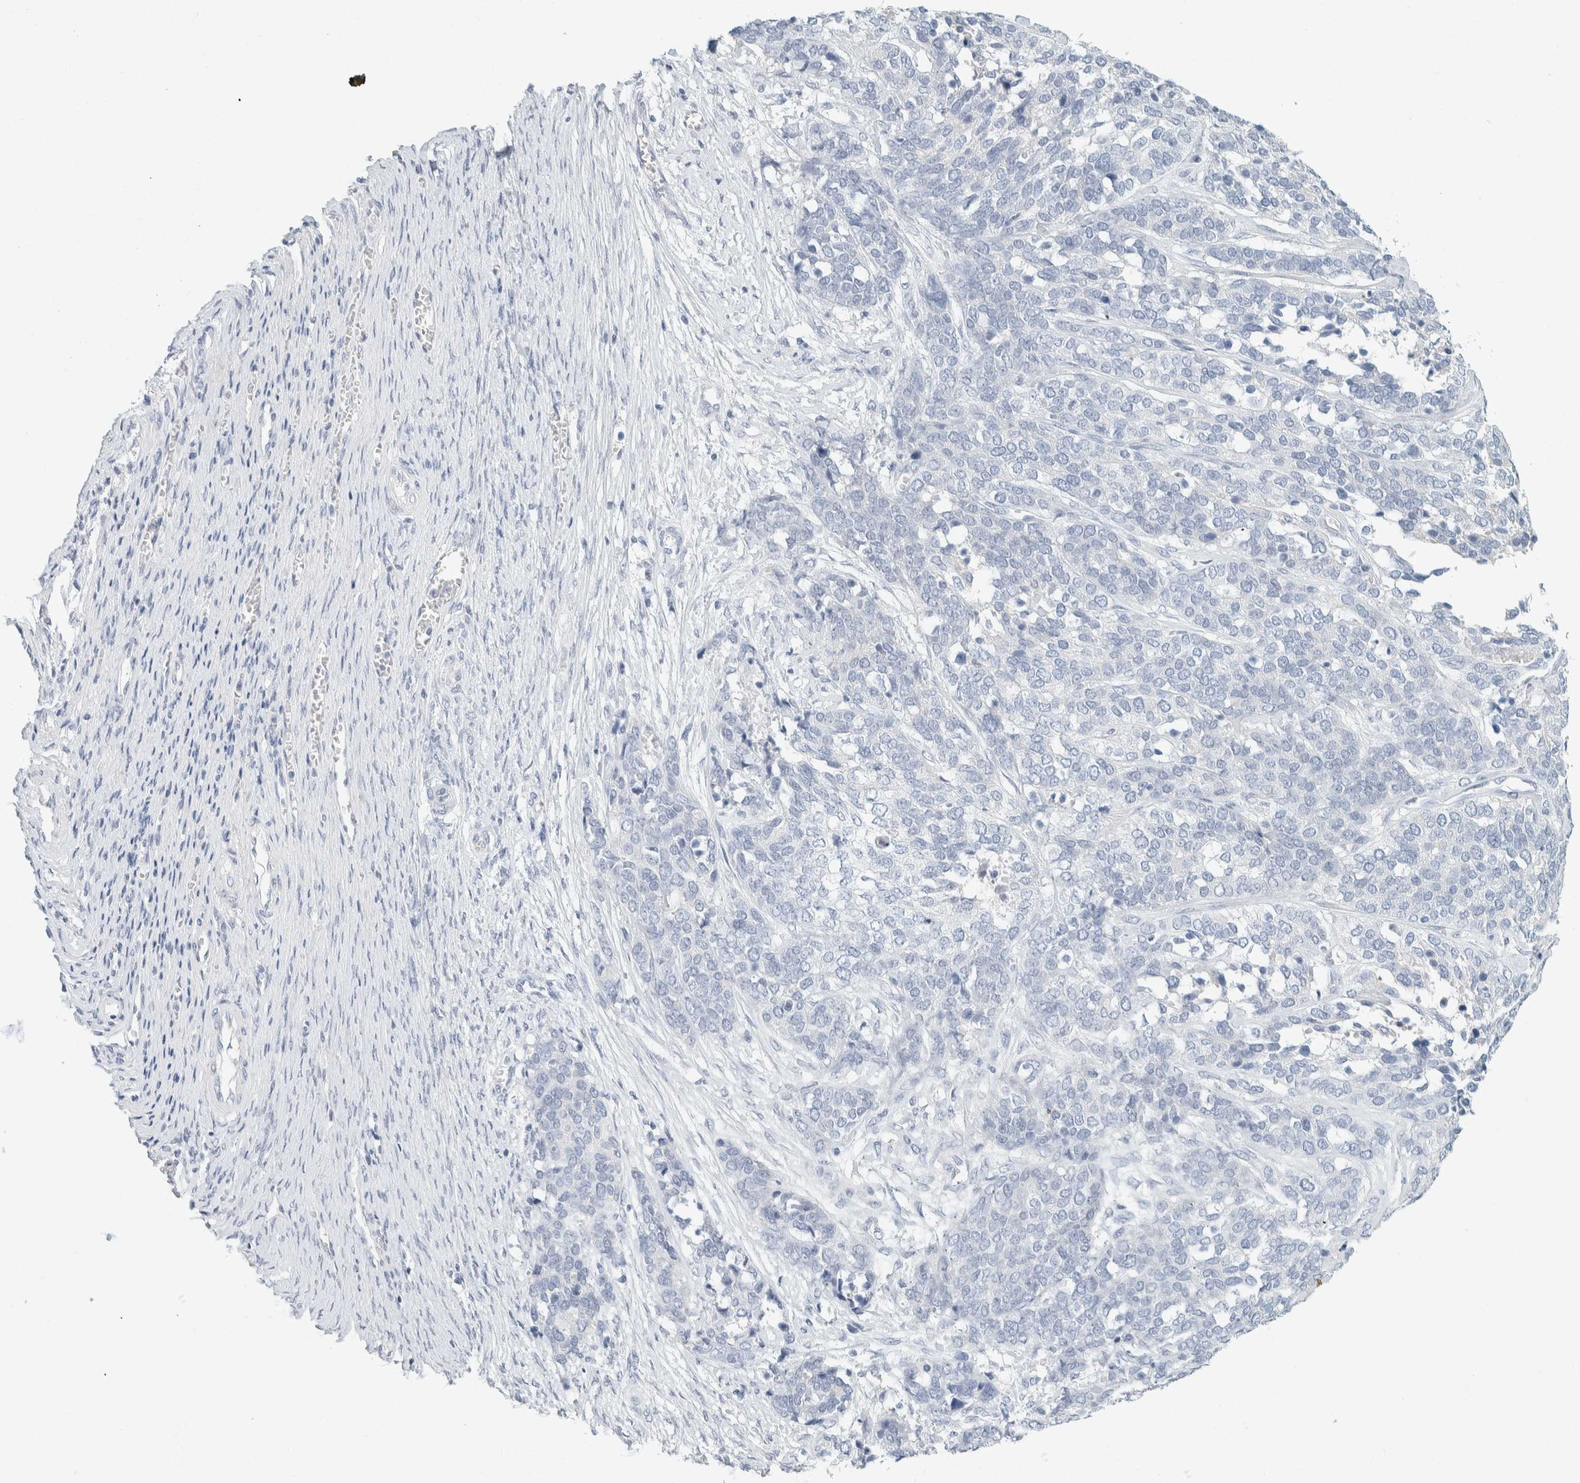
{"staining": {"intensity": "negative", "quantity": "none", "location": "none"}, "tissue": "ovarian cancer", "cell_type": "Tumor cells", "image_type": "cancer", "snomed": [{"axis": "morphology", "description": "Cystadenocarcinoma, serous, NOS"}, {"axis": "topography", "description": "Ovary"}], "caption": "Tumor cells show no significant protein expression in ovarian cancer. (DAB immunohistochemistry (IHC) with hematoxylin counter stain).", "gene": "ALOX12B", "patient": {"sex": "female", "age": 44}}